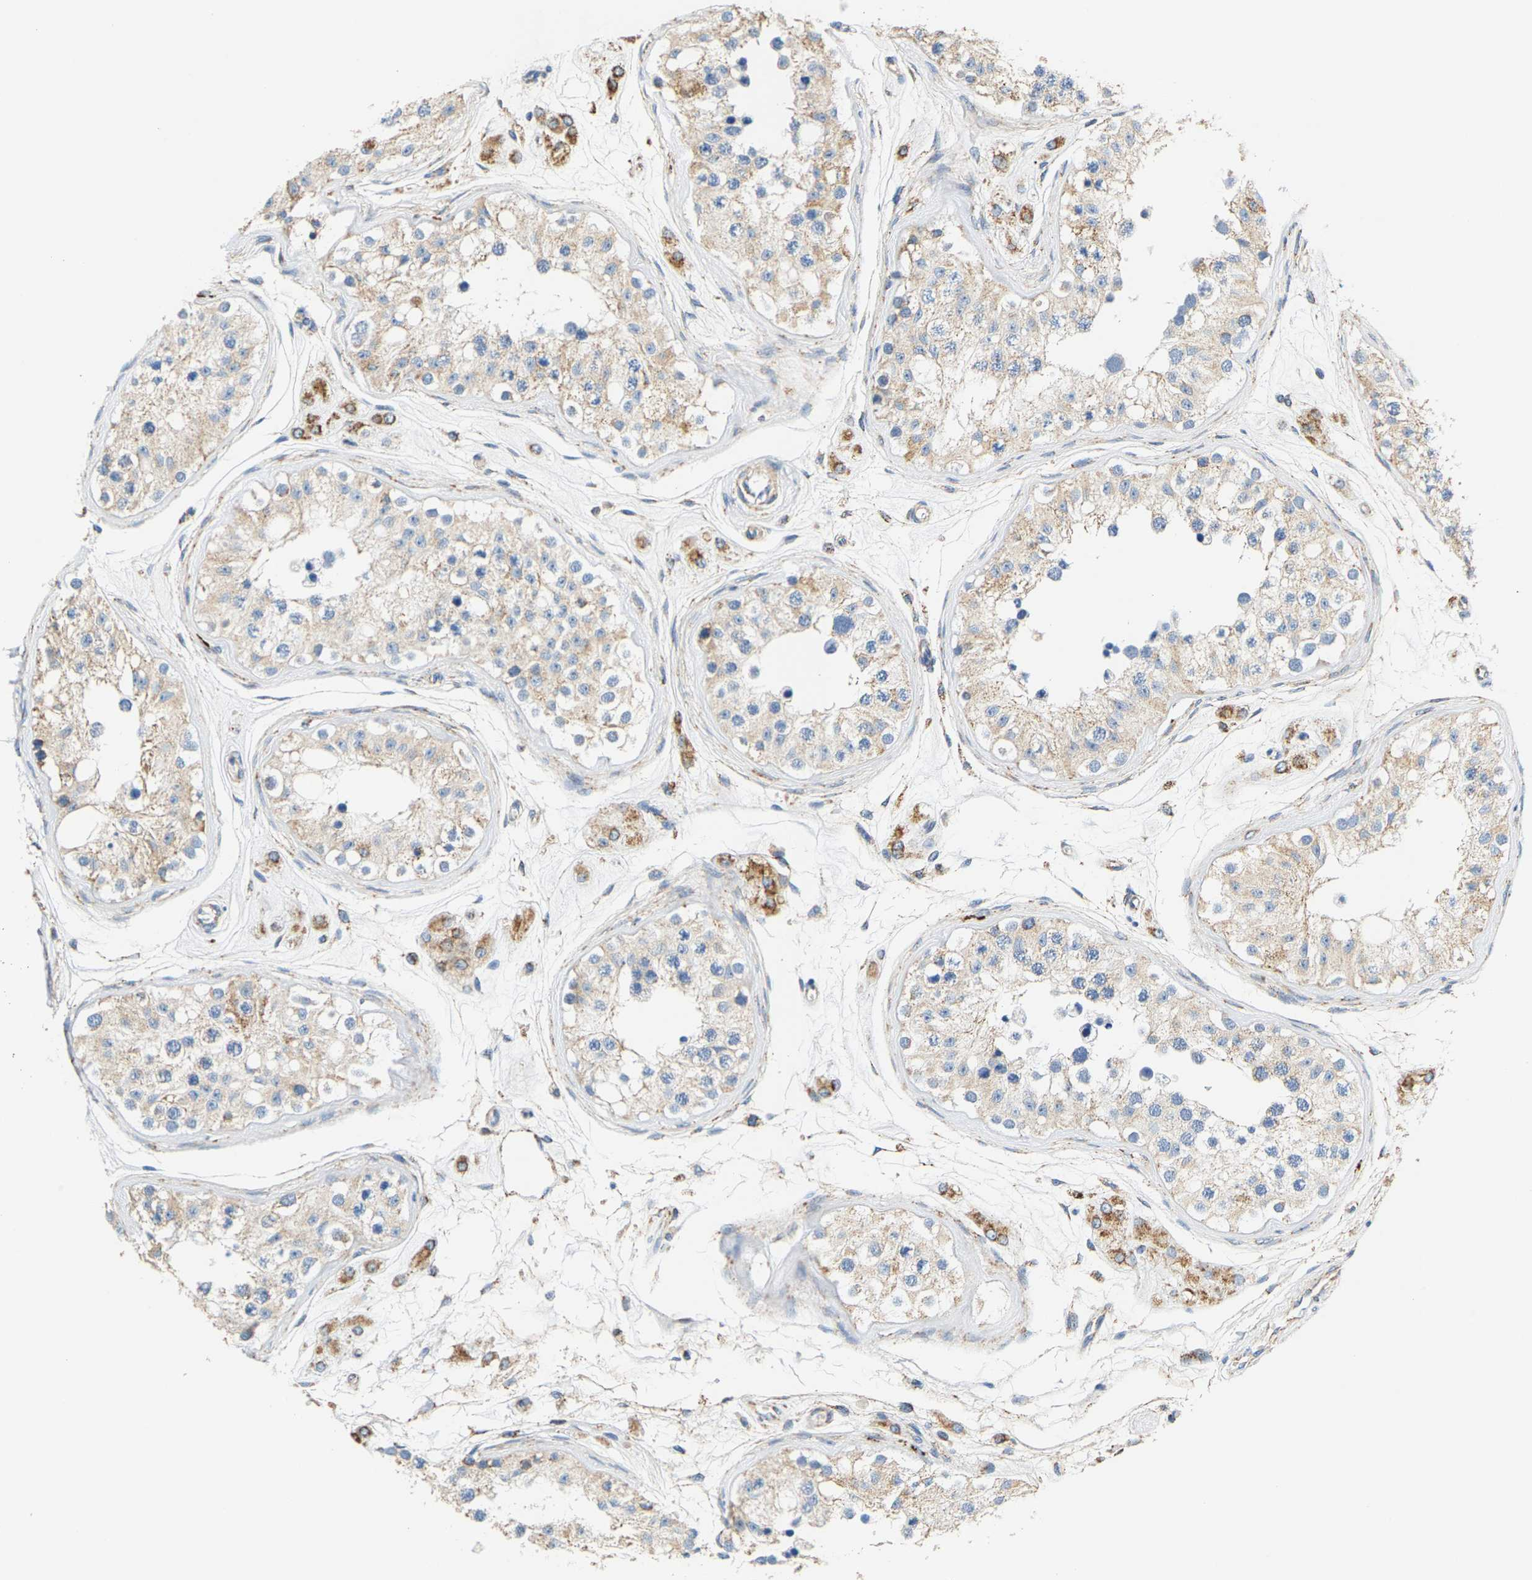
{"staining": {"intensity": "weak", "quantity": "<25%", "location": "cytoplasmic/membranous"}, "tissue": "testis", "cell_type": "Cells in seminiferous ducts", "image_type": "normal", "snomed": [{"axis": "morphology", "description": "Normal tissue, NOS"}, {"axis": "morphology", "description": "Adenocarcinoma, metastatic, NOS"}, {"axis": "topography", "description": "Testis"}], "caption": "This is an immunohistochemistry photomicrograph of normal testis. There is no staining in cells in seminiferous ducts.", "gene": "SHMT2", "patient": {"sex": "male", "age": 26}}